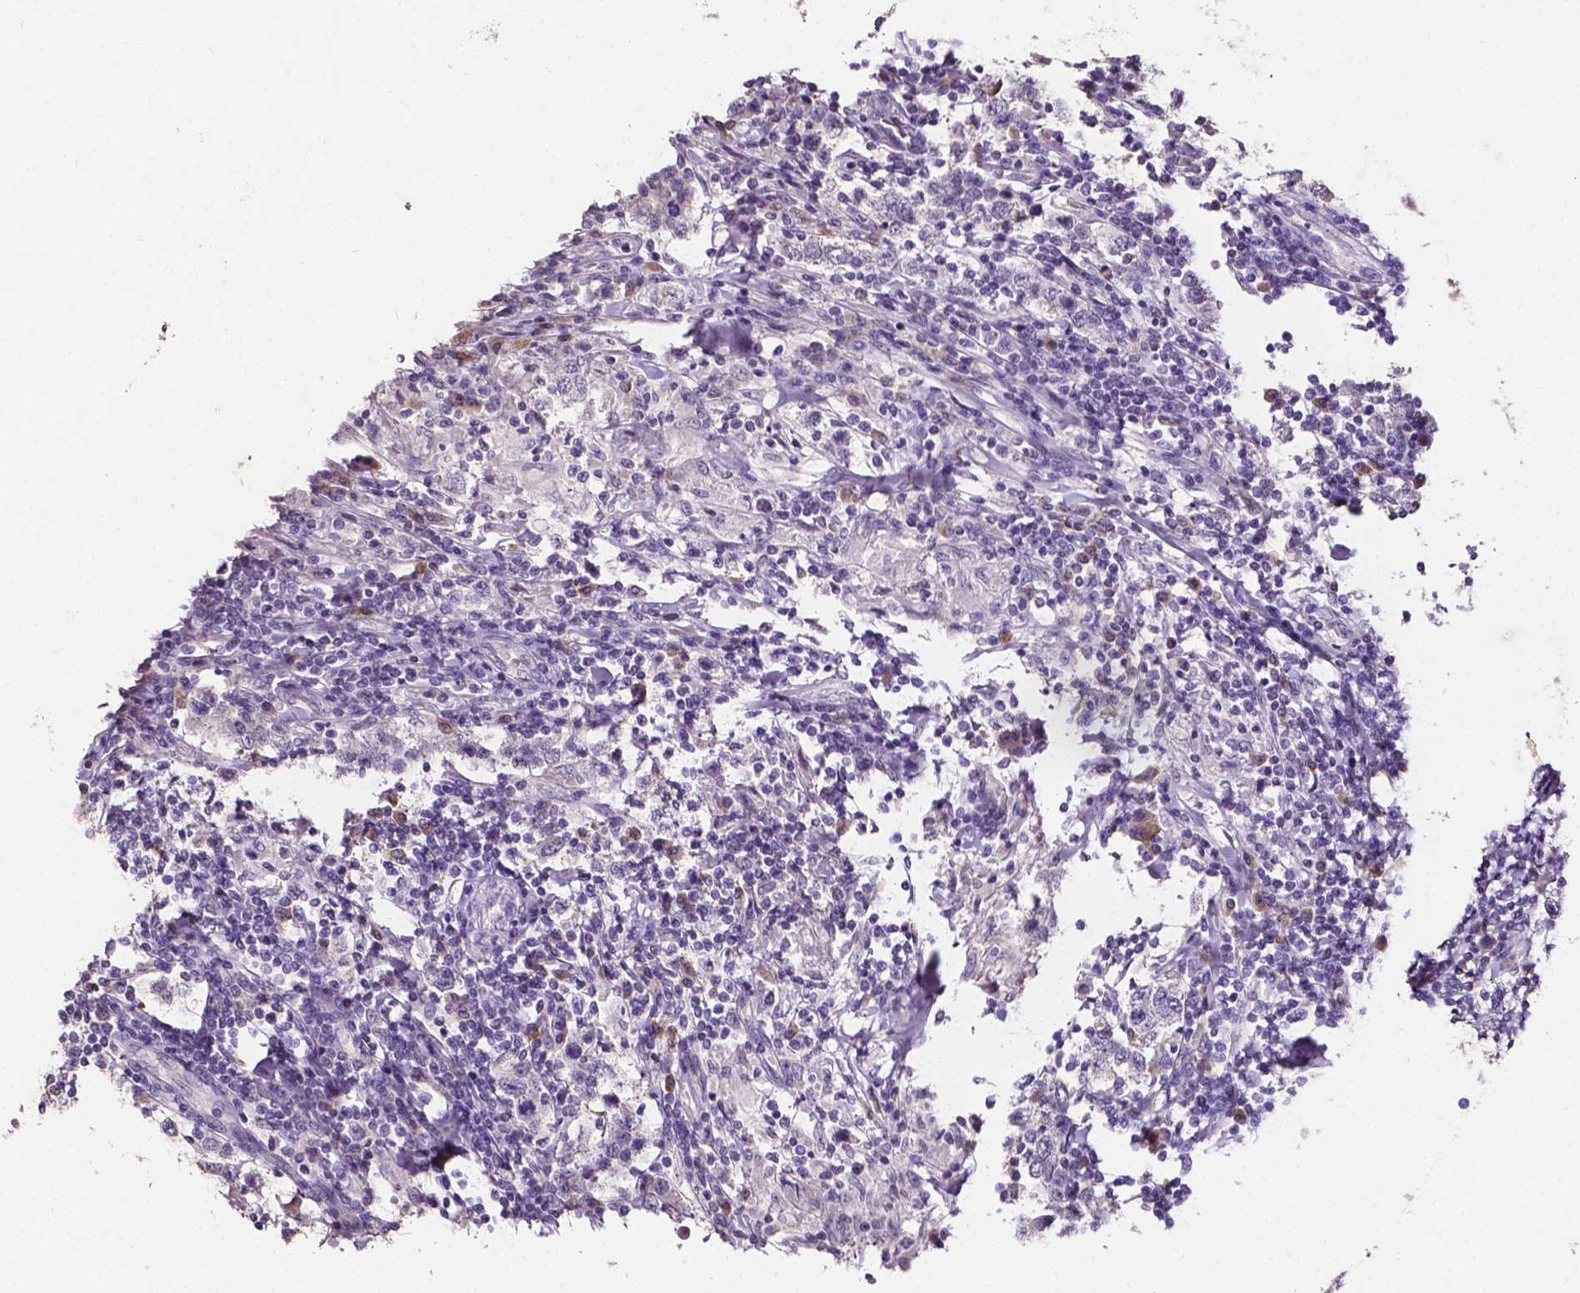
{"staining": {"intensity": "negative", "quantity": "none", "location": "none"}, "tissue": "testis cancer", "cell_type": "Tumor cells", "image_type": "cancer", "snomed": [{"axis": "morphology", "description": "Seminoma, NOS"}, {"axis": "morphology", "description": "Carcinoma, Embryonal, NOS"}, {"axis": "topography", "description": "Testis"}], "caption": "A micrograph of testis cancer (seminoma) stained for a protein exhibits no brown staining in tumor cells.", "gene": "PSAT1", "patient": {"sex": "male", "age": 41}}